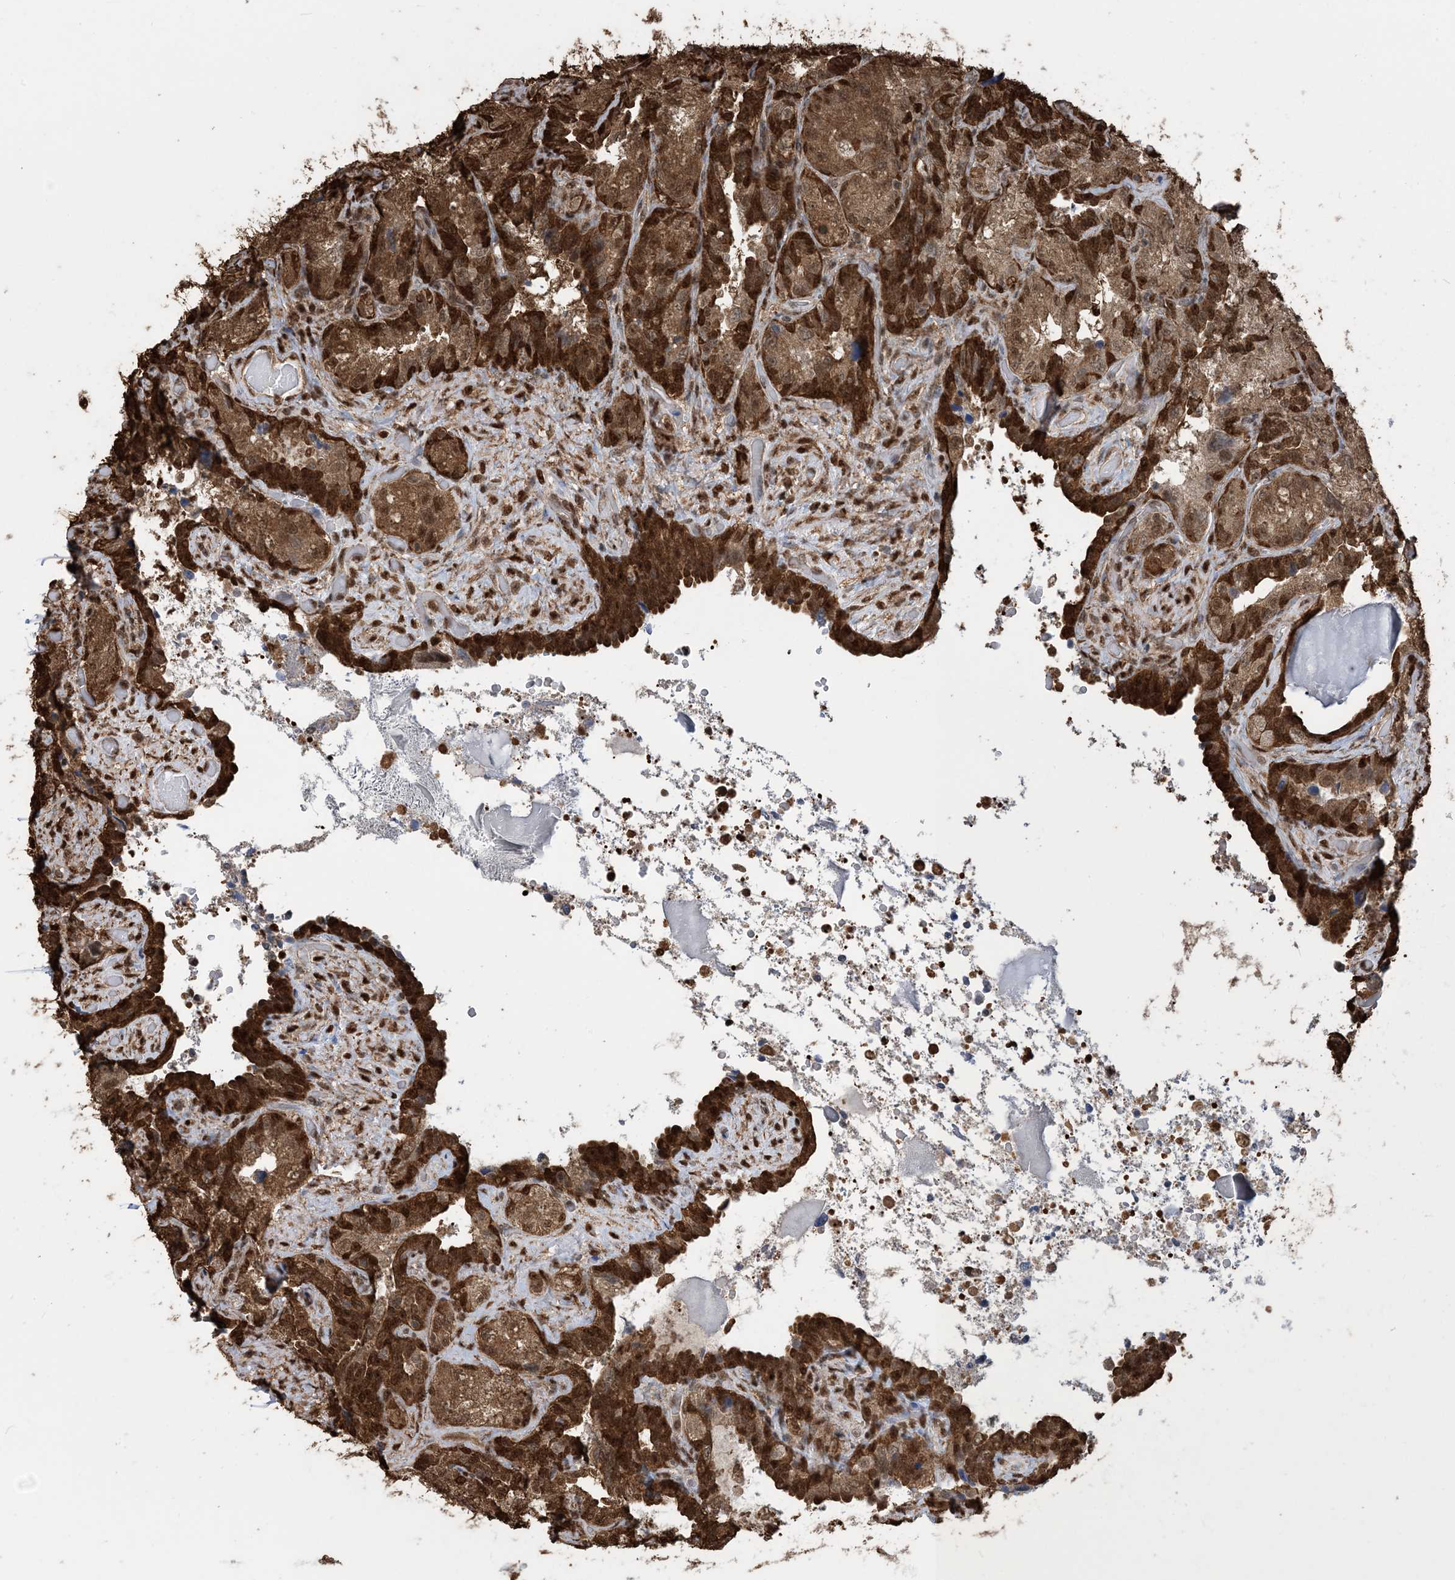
{"staining": {"intensity": "strong", "quantity": ">75%", "location": "cytoplasmic/membranous,nuclear"}, "tissue": "seminal vesicle", "cell_type": "Glandular cells", "image_type": "normal", "snomed": [{"axis": "morphology", "description": "Normal tissue, NOS"}, {"axis": "topography", "description": "Seminal veicle"}, {"axis": "topography", "description": "Peripheral nerve tissue"}], "caption": "A brown stain shows strong cytoplasmic/membranous,nuclear positivity of a protein in glandular cells of benign human seminal vesicle. (DAB (3,3'-diaminobenzidine) IHC with brightfield microscopy, high magnification).", "gene": "HSPA1A", "patient": {"sex": "male", "age": 67}}